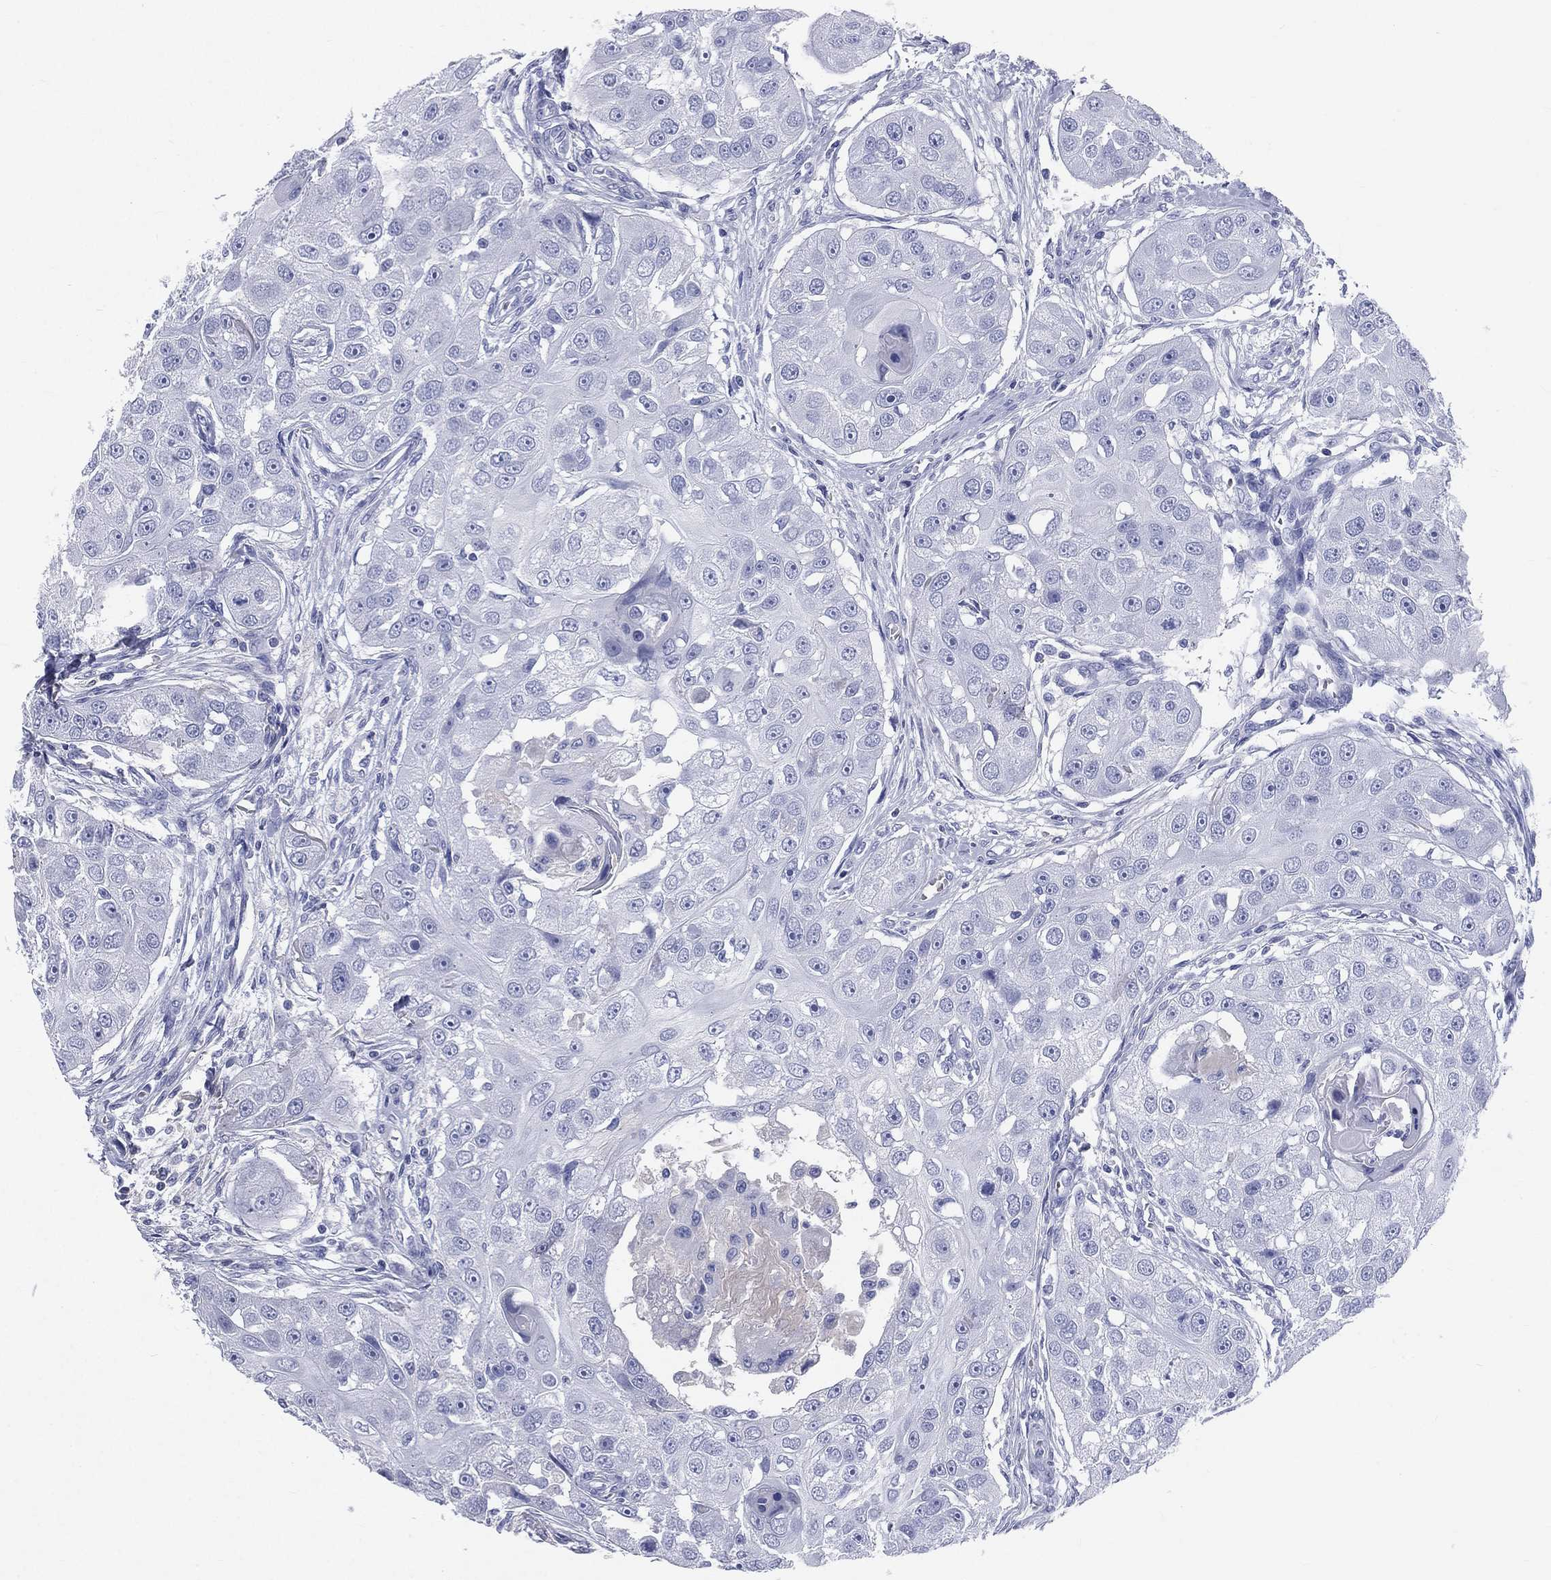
{"staining": {"intensity": "negative", "quantity": "none", "location": "none"}, "tissue": "head and neck cancer", "cell_type": "Tumor cells", "image_type": "cancer", "snomed": [{"axis": "morphology", "description": "Squamous cell carcinoma, NOS"}, {"axis": "topography", "description": "Head-Neck"}], "caption": "The immunohistochemistry (IHC) photomicrograph has no significant staining in tumor cells of head and neck cancer (squamous cell carcinoma) tissue.", "gene": "HP", "patient": {"sex": "male", "age": 51}}